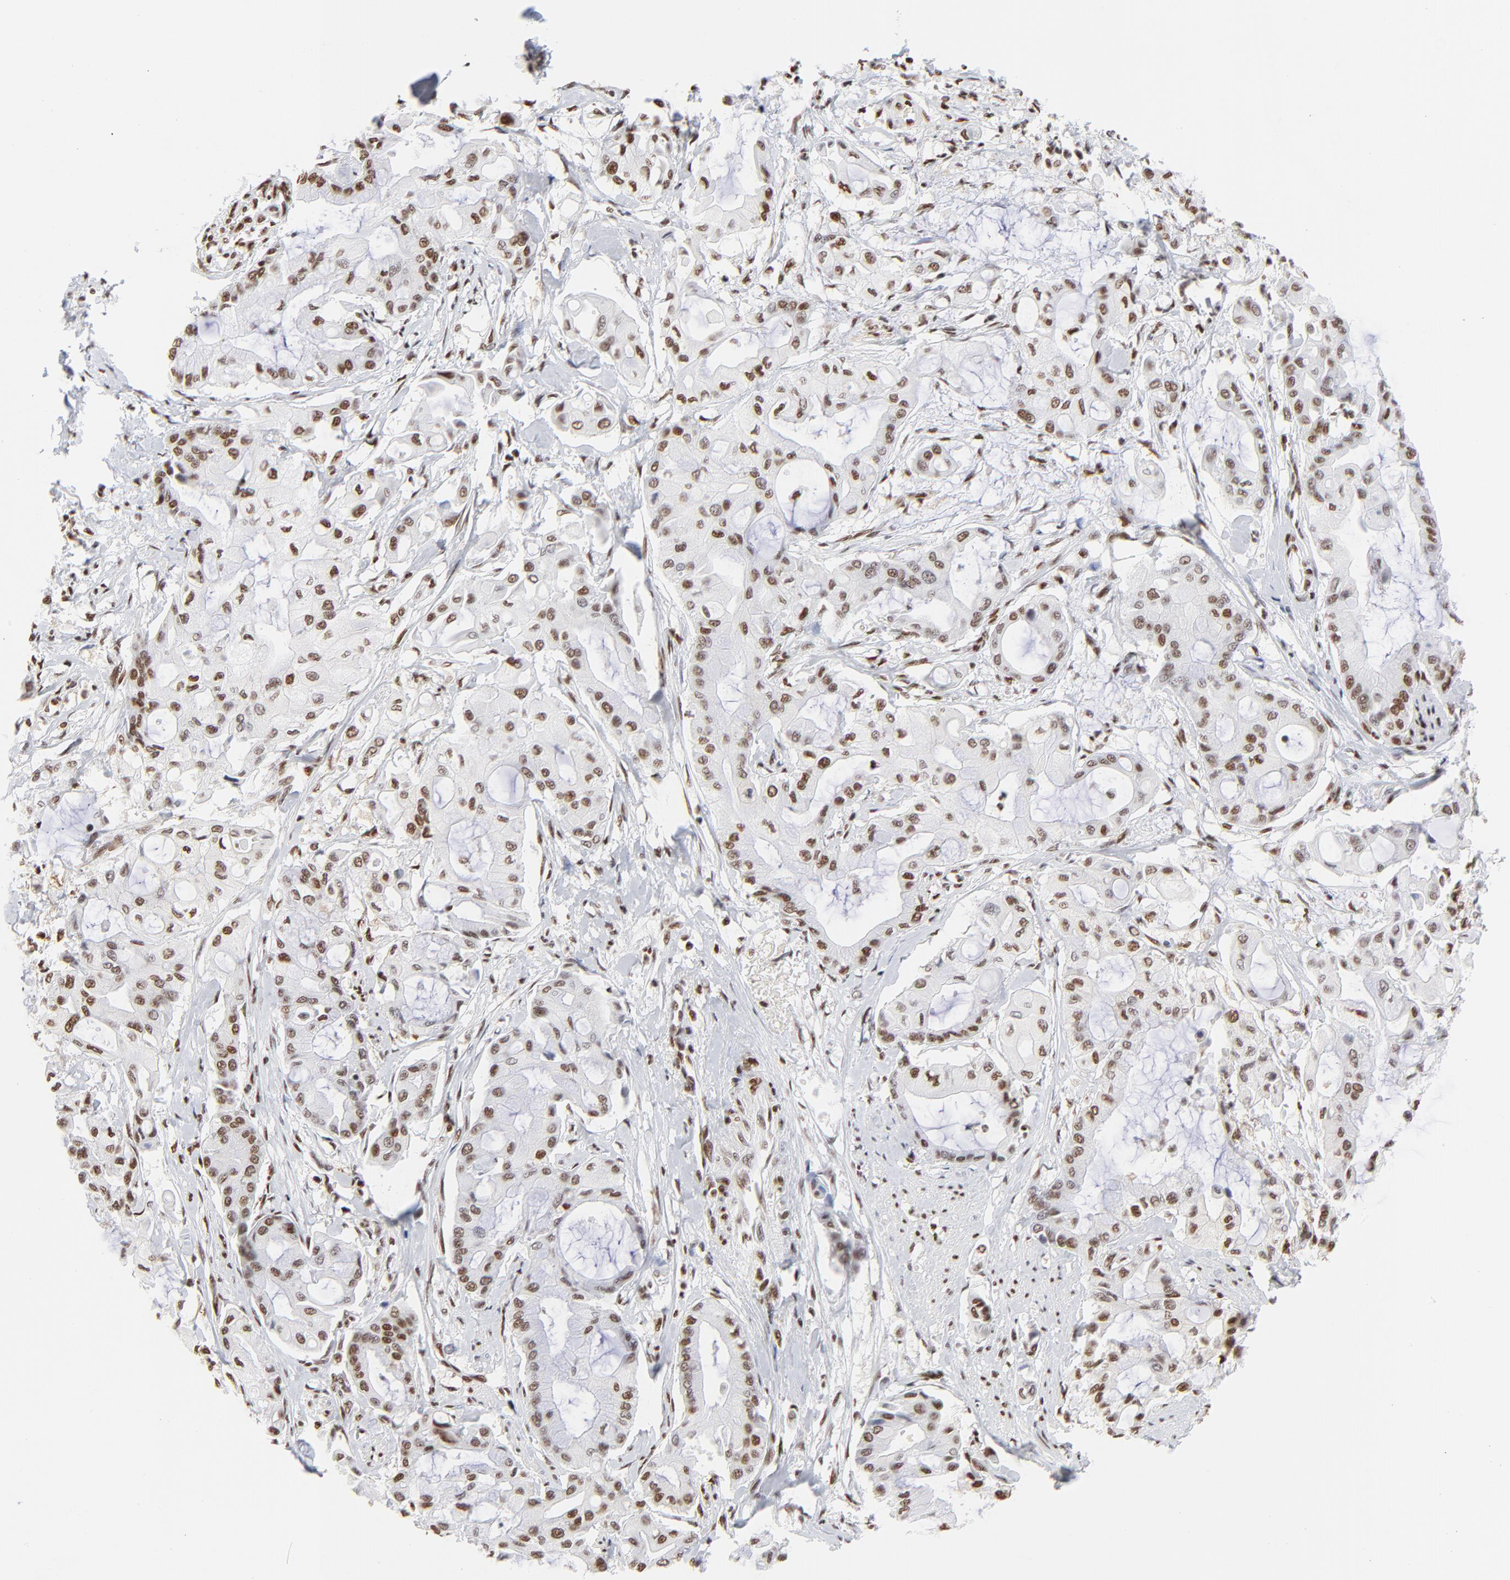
{"staining": {"intensity": "moderate", "quantity": ">75%", "location": "nuclear"}, "tissue": "pancreatic cancer", "cell_type": "Tumor cells", "image_type": "cancer", "snomed": [{"axis": "morphology", "description": "Adenocarcinoma, NOS"}, {"axis": "morphology", "description": "Adenocarcinoma, metastatic, NOS"}, {"axis": "topography", "description": "Lymph node"}, {"axis": "topography", "description": "Pancreas"}, {"axis": "topography", "description": "Duodenum"}], "caption": "DAB immunohistochemical staining of metastatic adenocarcinoma (pancreatic) reveals moderate nuclear protein expression in about >75% of tumor cells. (DAB IHC, brown staining for protein, blue staining for nuclei).", "gene": "CREB1", "patient": {"sex": "female", "age": 64}}